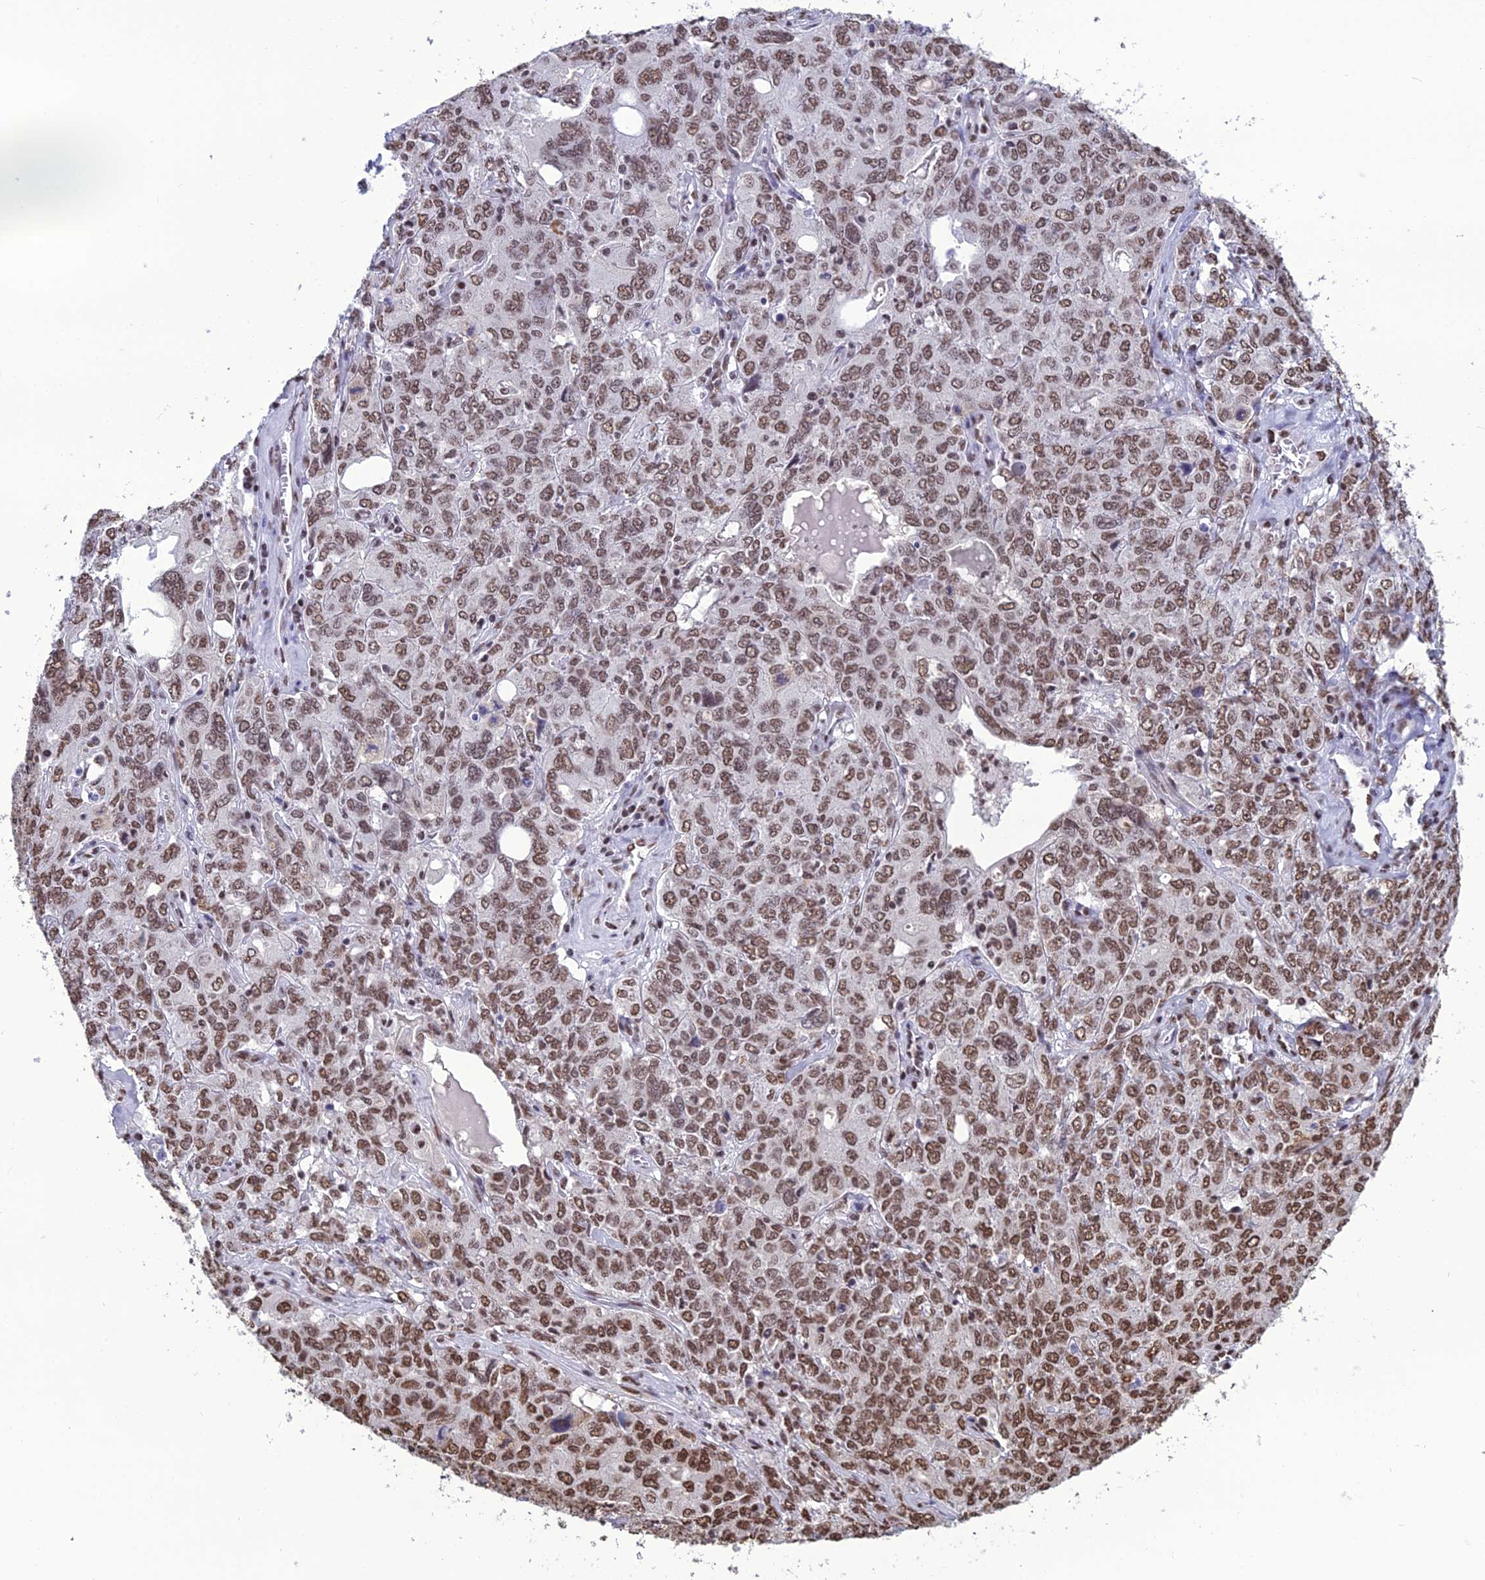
{"staining": {"intensity": "moderate", "quantity": ">75%", "location": "nuclear"}, "tissue": "ovarian cancer", "cell_type": "Tumor cells", "image_type": "cancer", "snomed": [{"axis": "morphology", "description": "Carcinoma, endometroid"}, {"axis": "topography", "description": "Ovary"}], "caption": "There is medium levels of moderate nuclear expression in tumor cells of ovarian cancer (endometroid carcinoma), as demonstrated by immunohistochemical staining (brown color).", "gene": "PRAMEF12", "patient": {"sex": "female", "age": 62}}